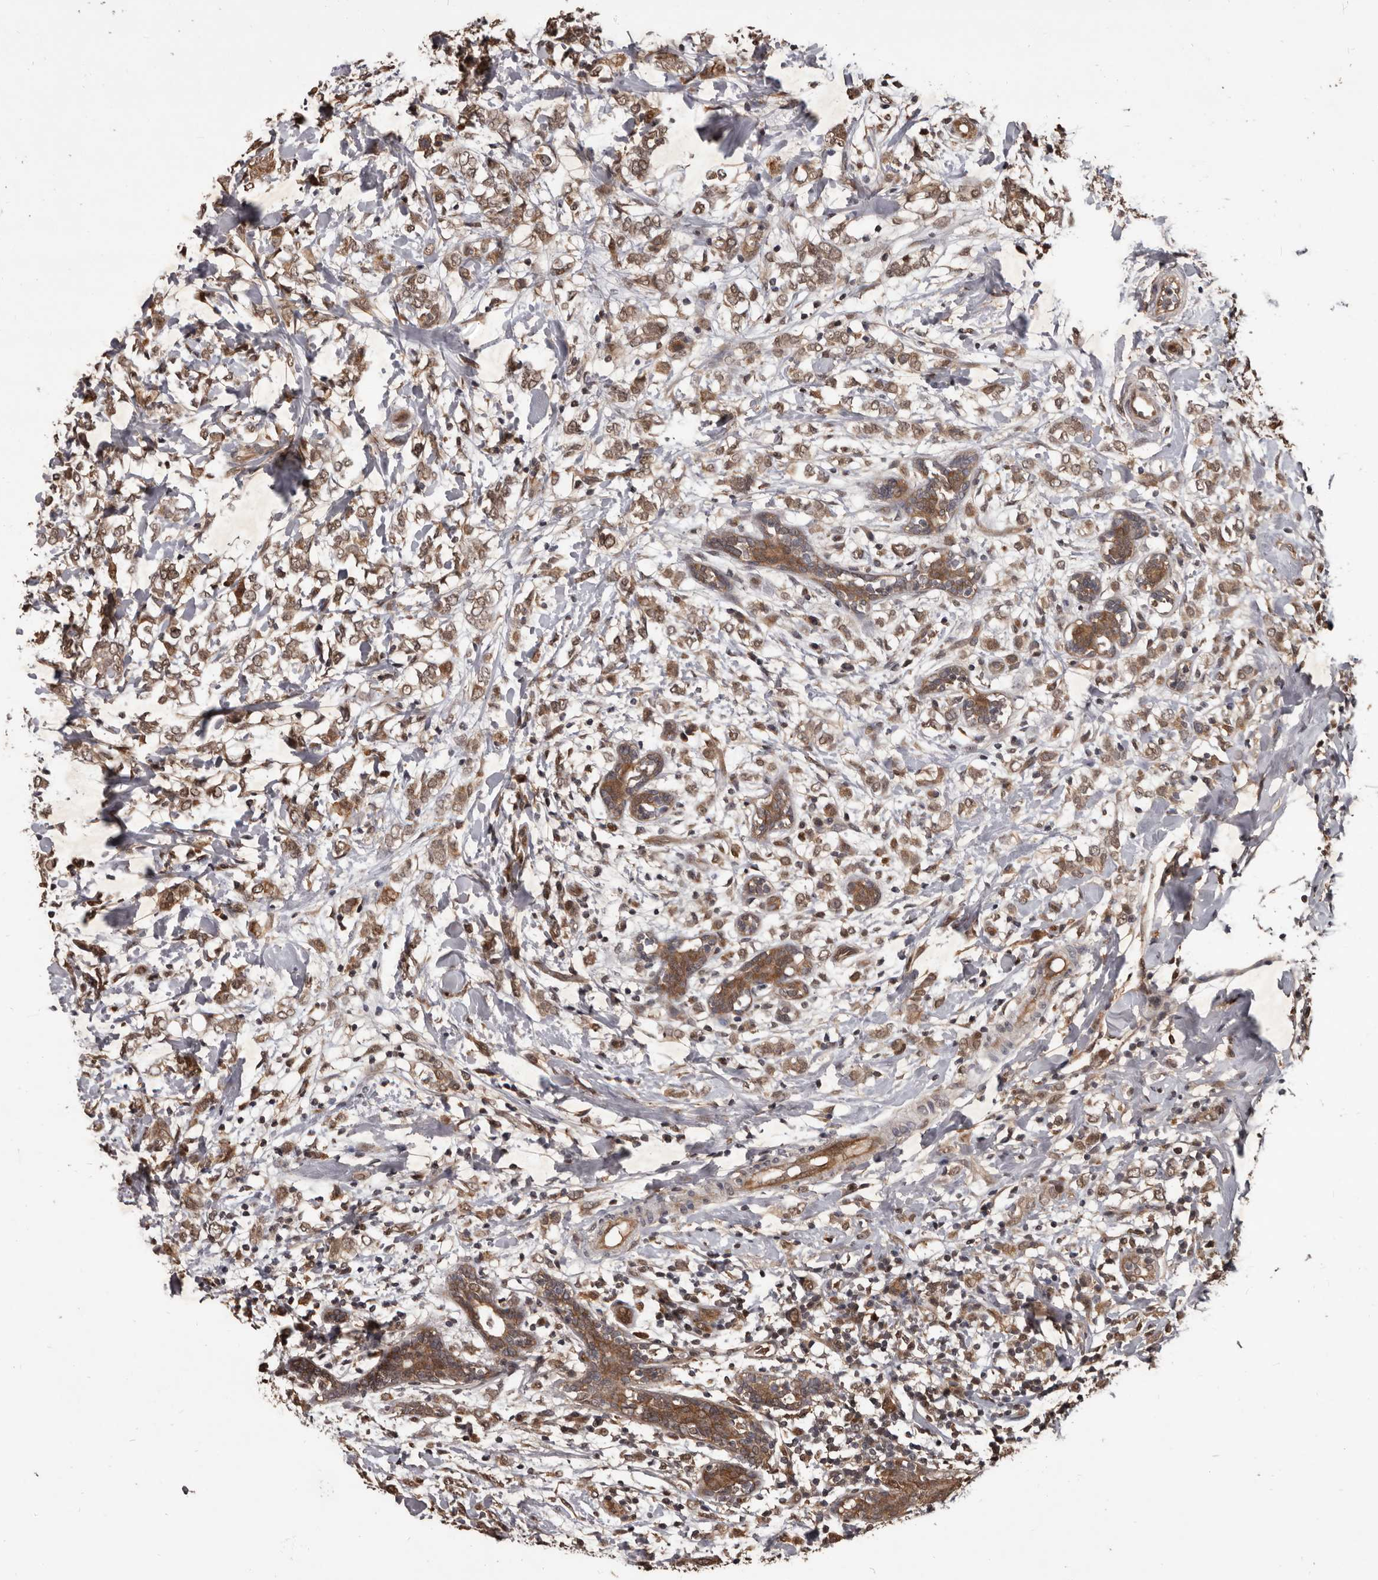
{"staining": {"intensity": "moderate", "quantity": ">75%", "location": "cytoplasmic/membranous,nuclear"}, "tissue": "breast cancer", "cell_type": "Tumor cells", "image_type": "cancer", "snomed": [{"axis": "morphology", "description": "Normal tissue, NOS"}, {"axis": "morphology", "description": "Lobular carcinoma"}, {"axis": "topography", "description": "Breast"}], "caption": "IHC photomicrograph of lobular carcinoma (breast) stained for a protein (brown), which demonstrates medium levels of moderate cytoplasmic/membranous and nuclear expression in about >75% of tumor cells.", "gene": "AHR", "patient": {"sex": "female", "age": 47}}